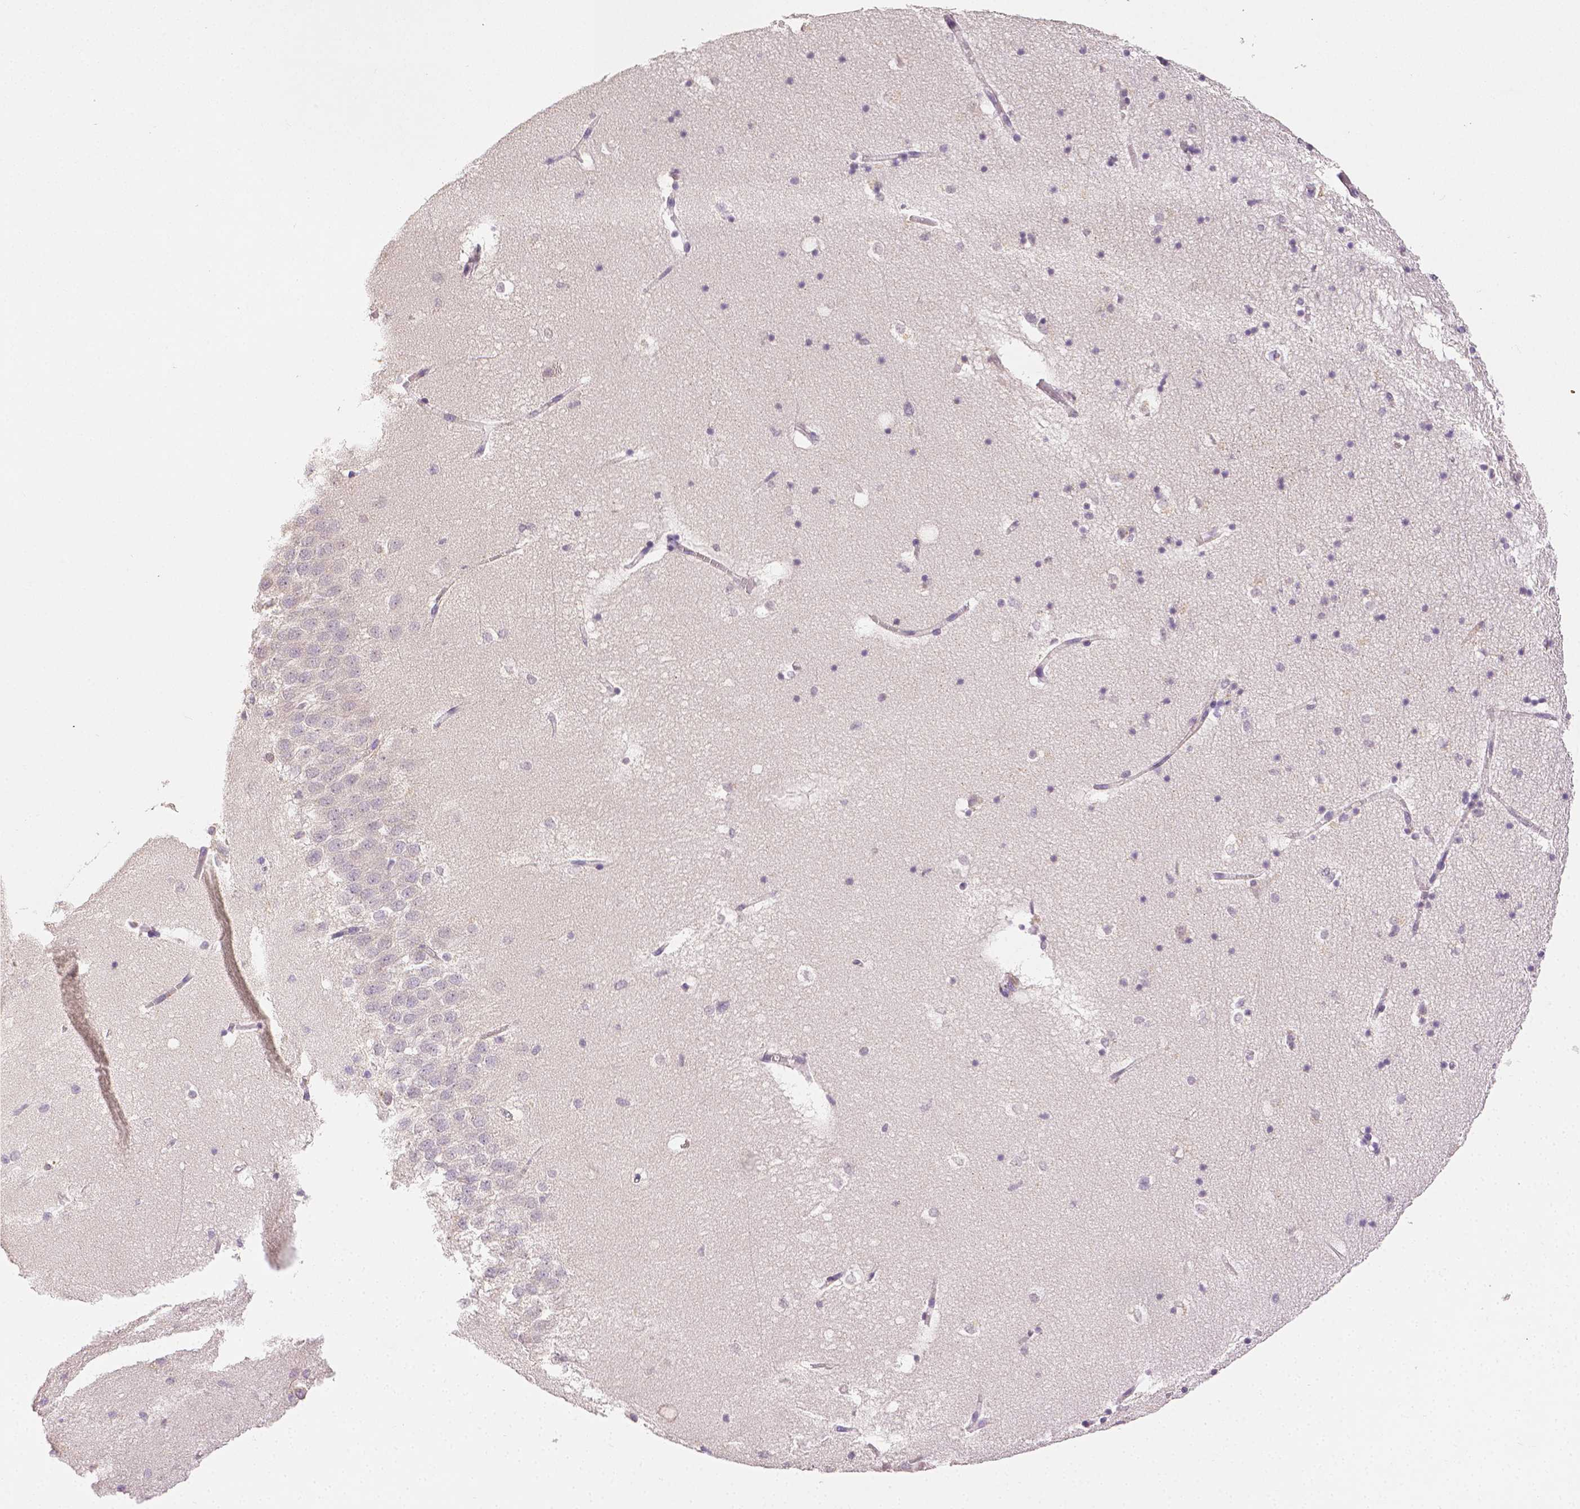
{"staining": {"intensity": "negative", "quantity": "none", "location": "none"}, "tissue": "hippocampus", "cell_type": "Glial cells", "image_type": "normal", "snomed": [{"axis": "morphology", "description": "Normal tissue, NOS"}, {"axis": "topography", "description": "Hippocampus"}], "caption": "An image of hippocampus stained for a protein shows no brown staining in glial cells. The staining was performed using DAB (3,3'-diaminobenzidine) to visualize the protein expression in brown, while the nuclei were stained in blue with hematoxylin (Magnification: 20x).", "gene": "TGM1", "patient": {"sex": "male", "age": 58}}